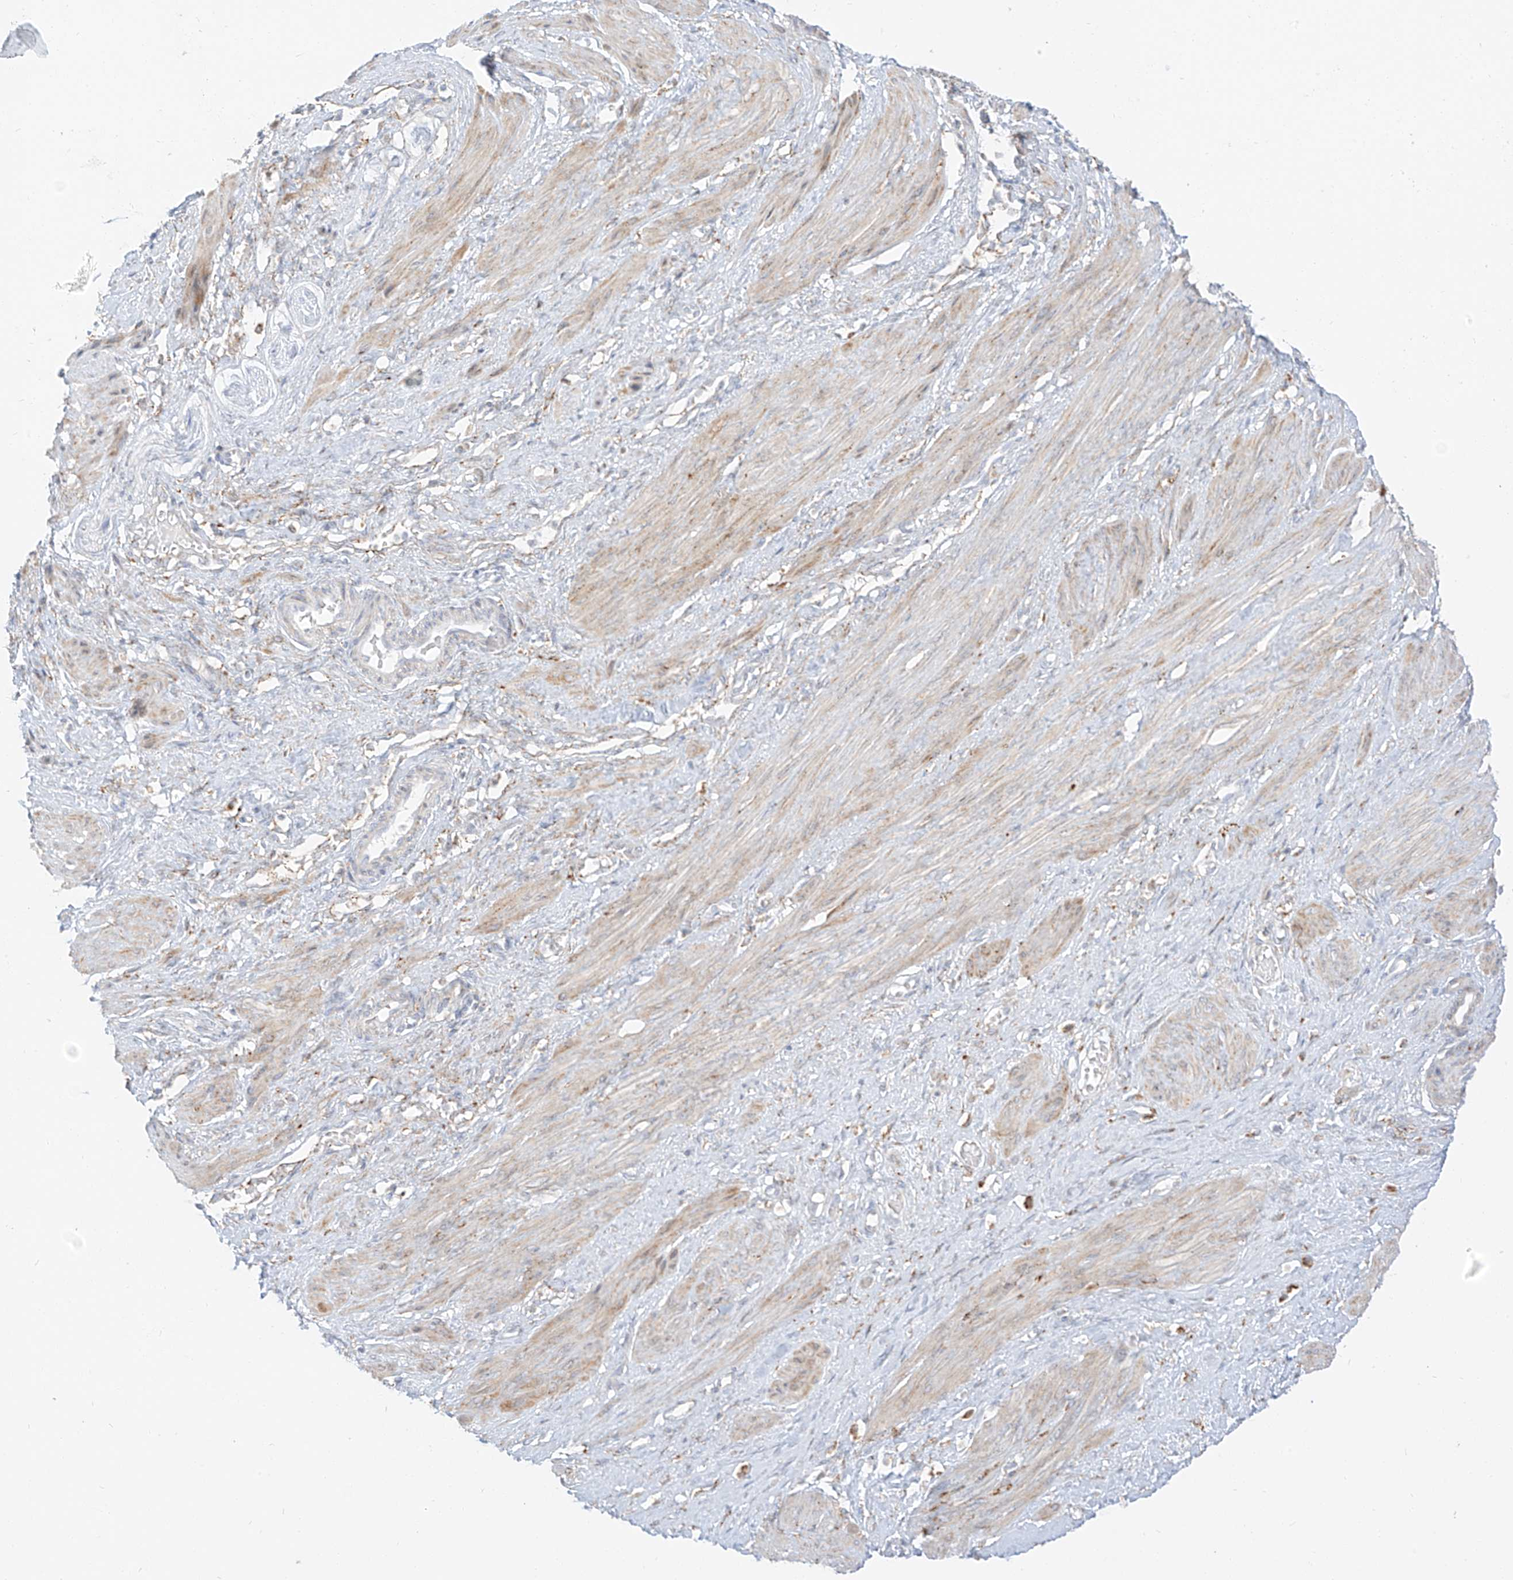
{"staining": {"intensity": "weak", "quantity": "25%-75%", "location": "cytoplasmic/membranous"}, "tissue": "smooth muscle", "cell_type": "Smooth muscle cells", "image_type": "normal", "snomed": [{"axis": "morphology", "description": "Normal tissue, NOS"}, {"axis": "topography", "description": "Endometrium"}], "caption": "A low amount of weak cytoplasmic/membranous expression is seen in approximately 25%-75% of smooth muscle cells in normal smooth muscle. (Brightfield microscopy of DAB IHC at high magnification).", "gene": "SLC35F6", "patient": {"sex": "female", "age": 33}}